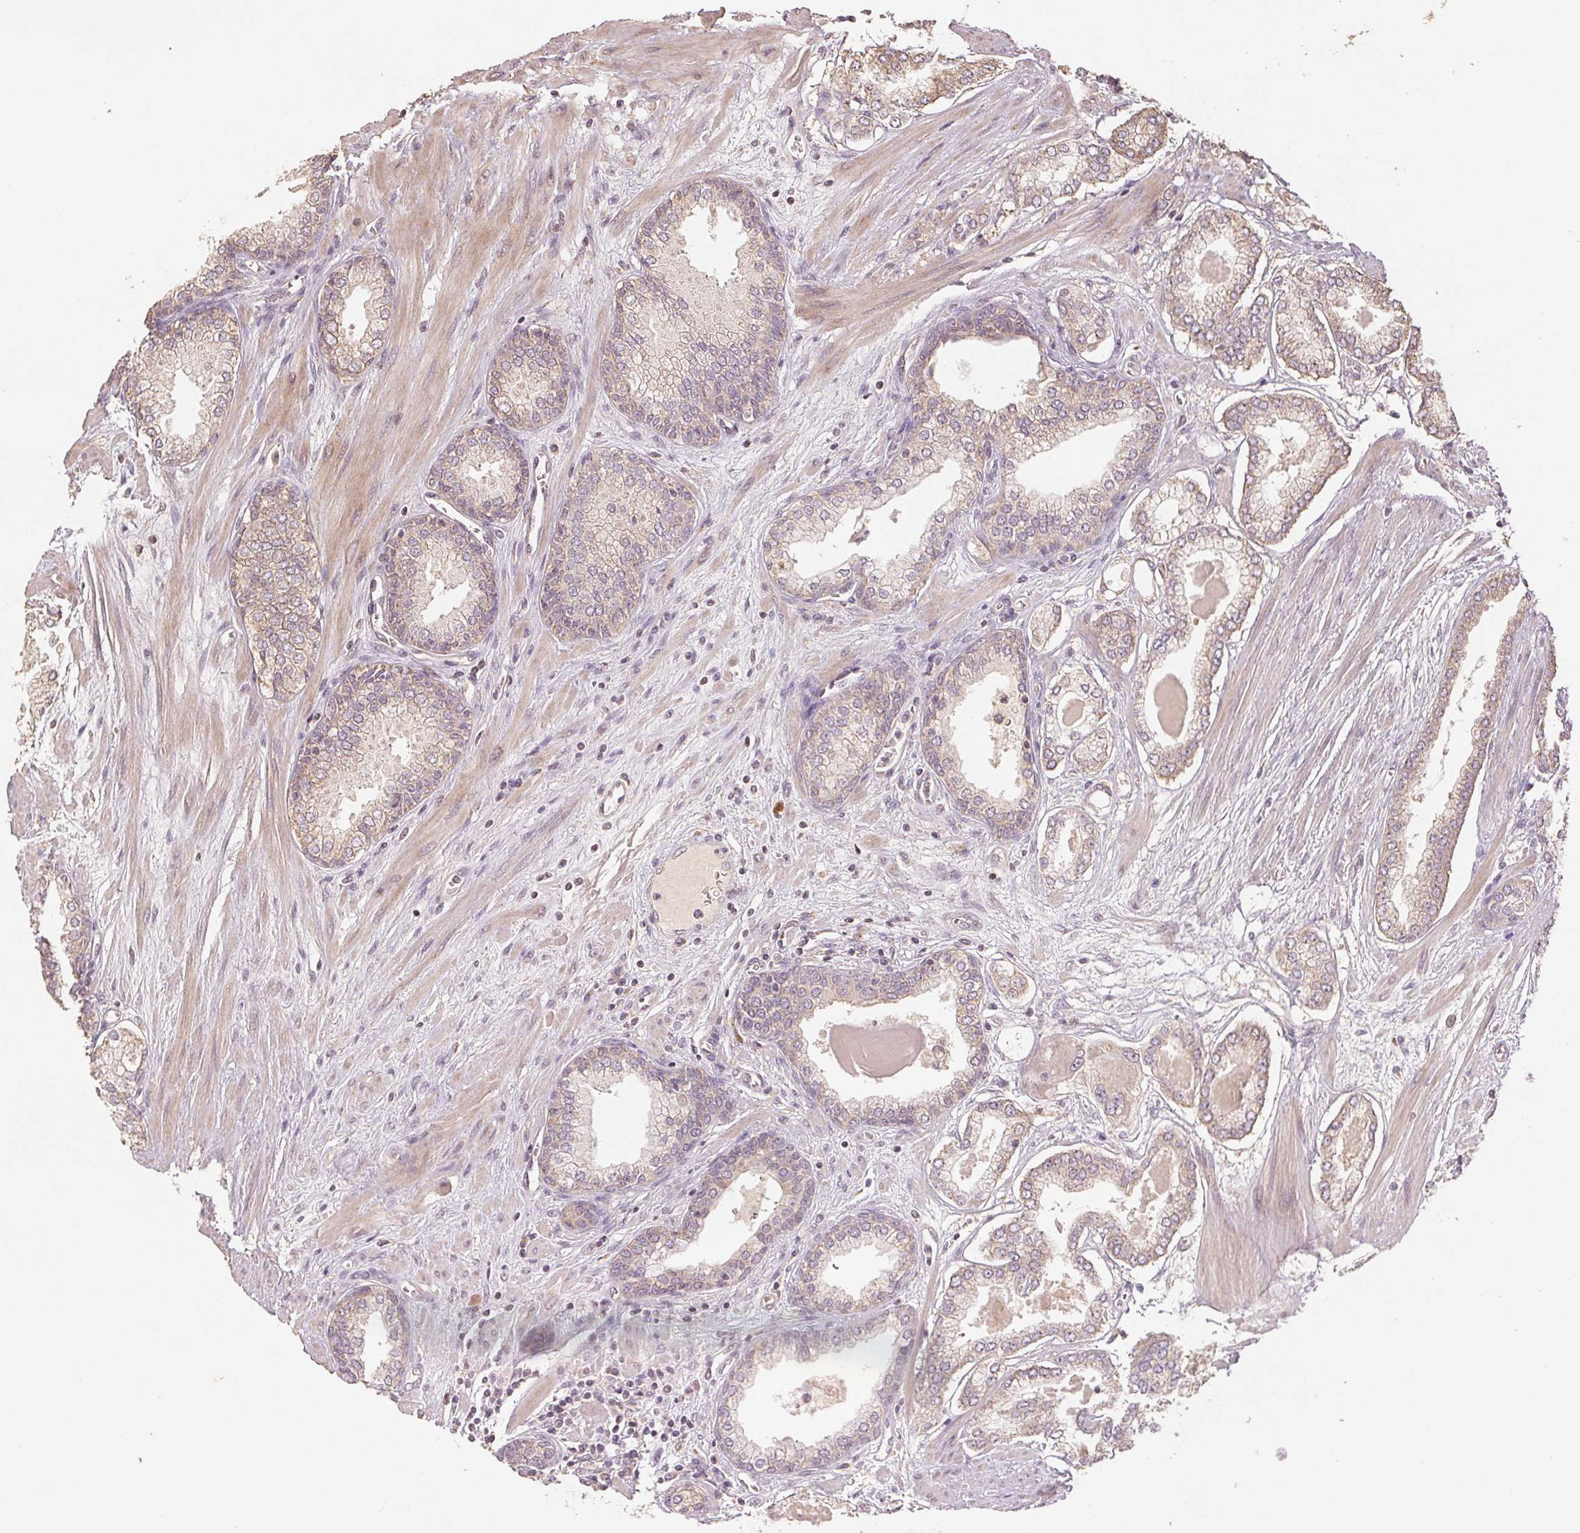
{"staining": {"intensity": "weak", "quantity": "<25%", "location": "cytoplasmic/membranous"}, "tissue": "prostate cancer", "cell_type": "Tumor cells", "image_type": "cancer", "snomed": [{"axis": "morphology", "description": "Adenocarcinoma, Low grade"}, {"axis": "topography", "description": "Prostate"}], "caption": "This is an IHC image of human prostate low-grade adenocarcinoma. There is no expression in tumor cells.", "gene": "COX14", "patient": {"sex": "male", "age": 64}}